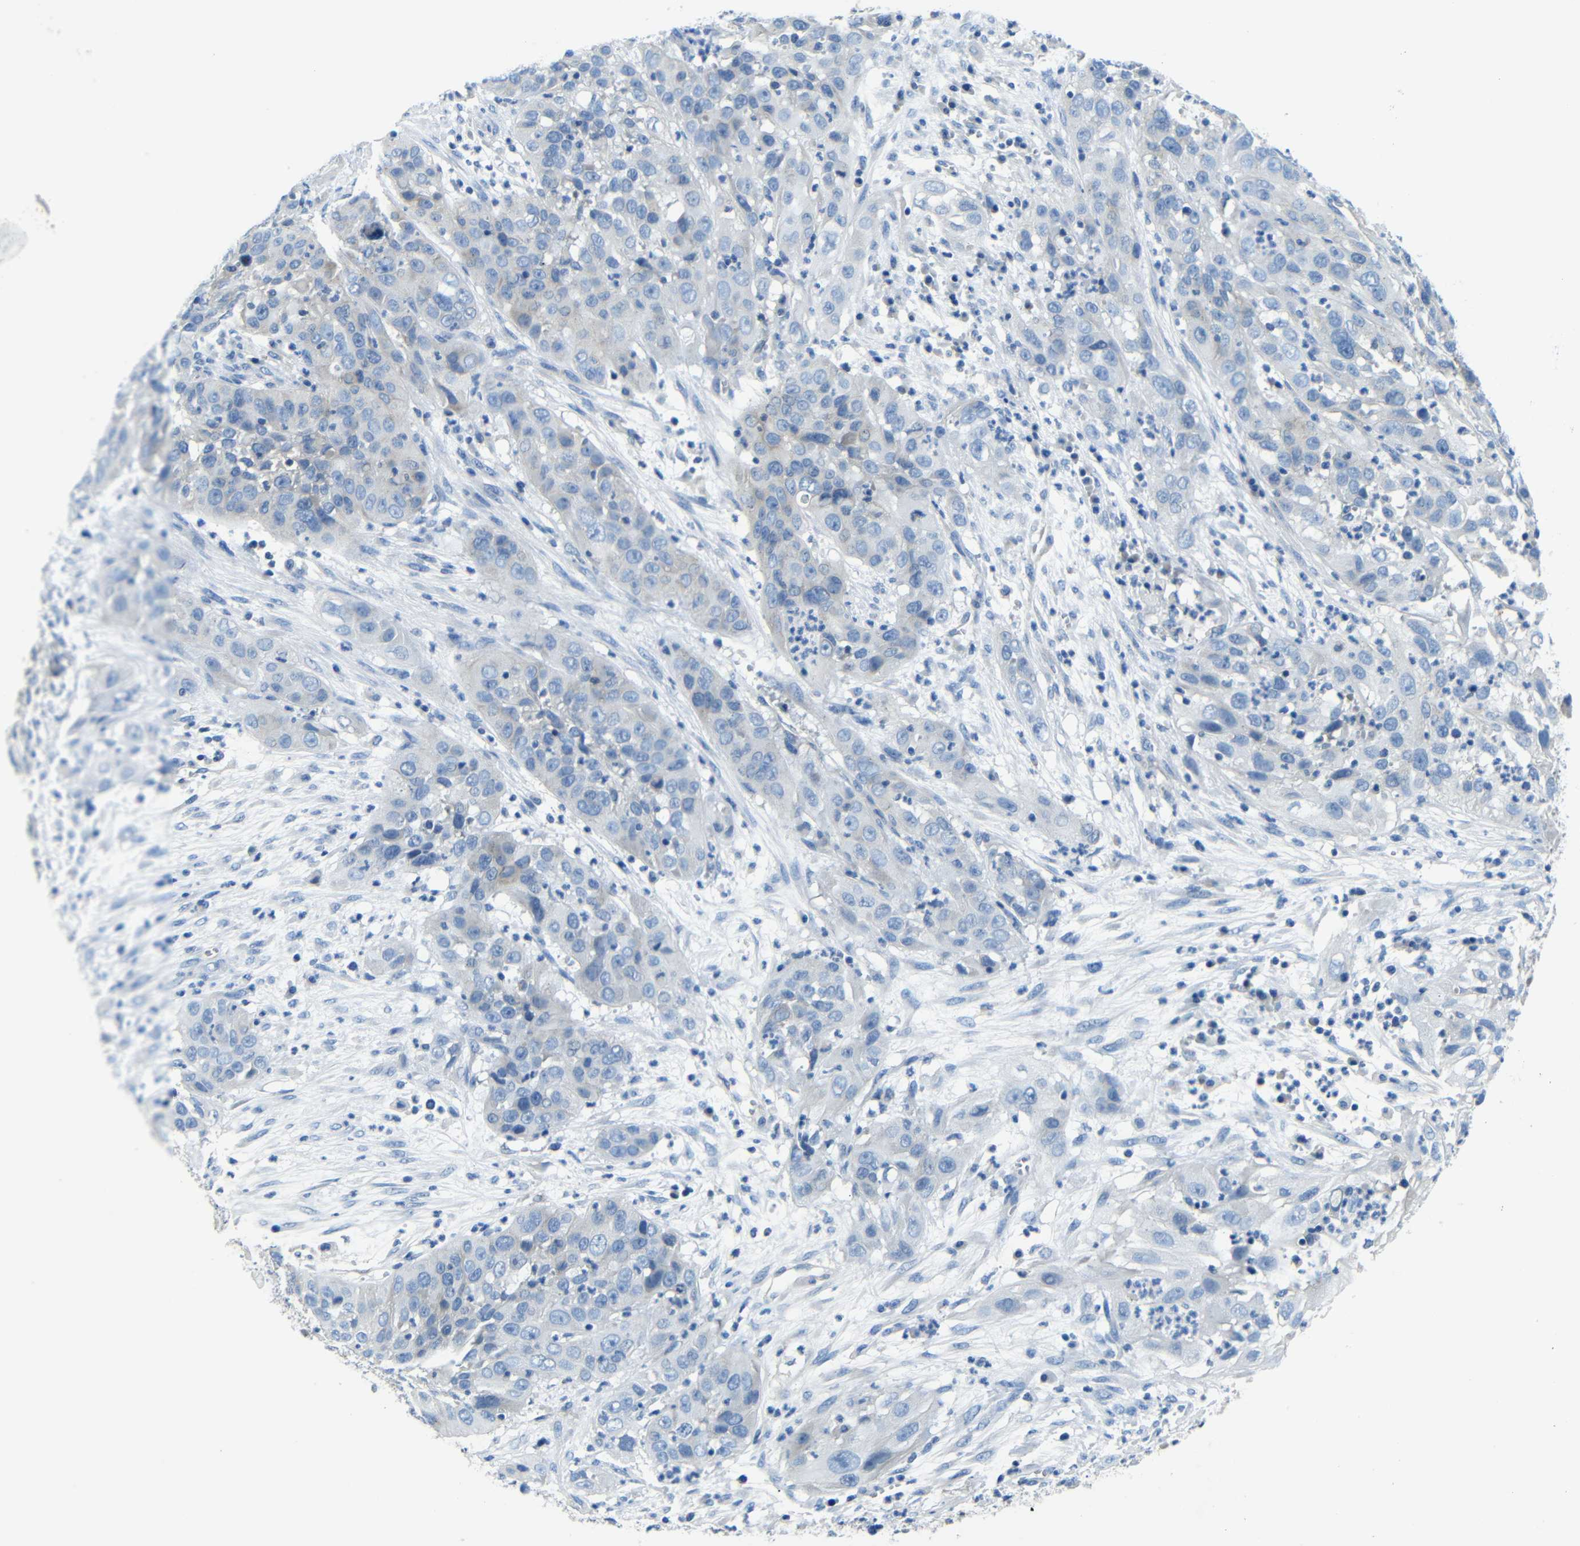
{"staining": {"intensity": "weak", "quantity": "<25%", "location": "cytoplasmic/membranous"}, "tissue": "cervical cancer", "cell_type": "Tumor cells", "image_type": "cancer", "snomed": [{"axis": "morphology", "description": "Squamous cell carcinoma, NOS"}, {"axis": "topography", "description": "Cervix"}], "caption": "The histopathology image reveals no staining of tumor cells in cervical cancer.", "gene": "DCP1A", "patient": {"sex": "female", "age": 32}}